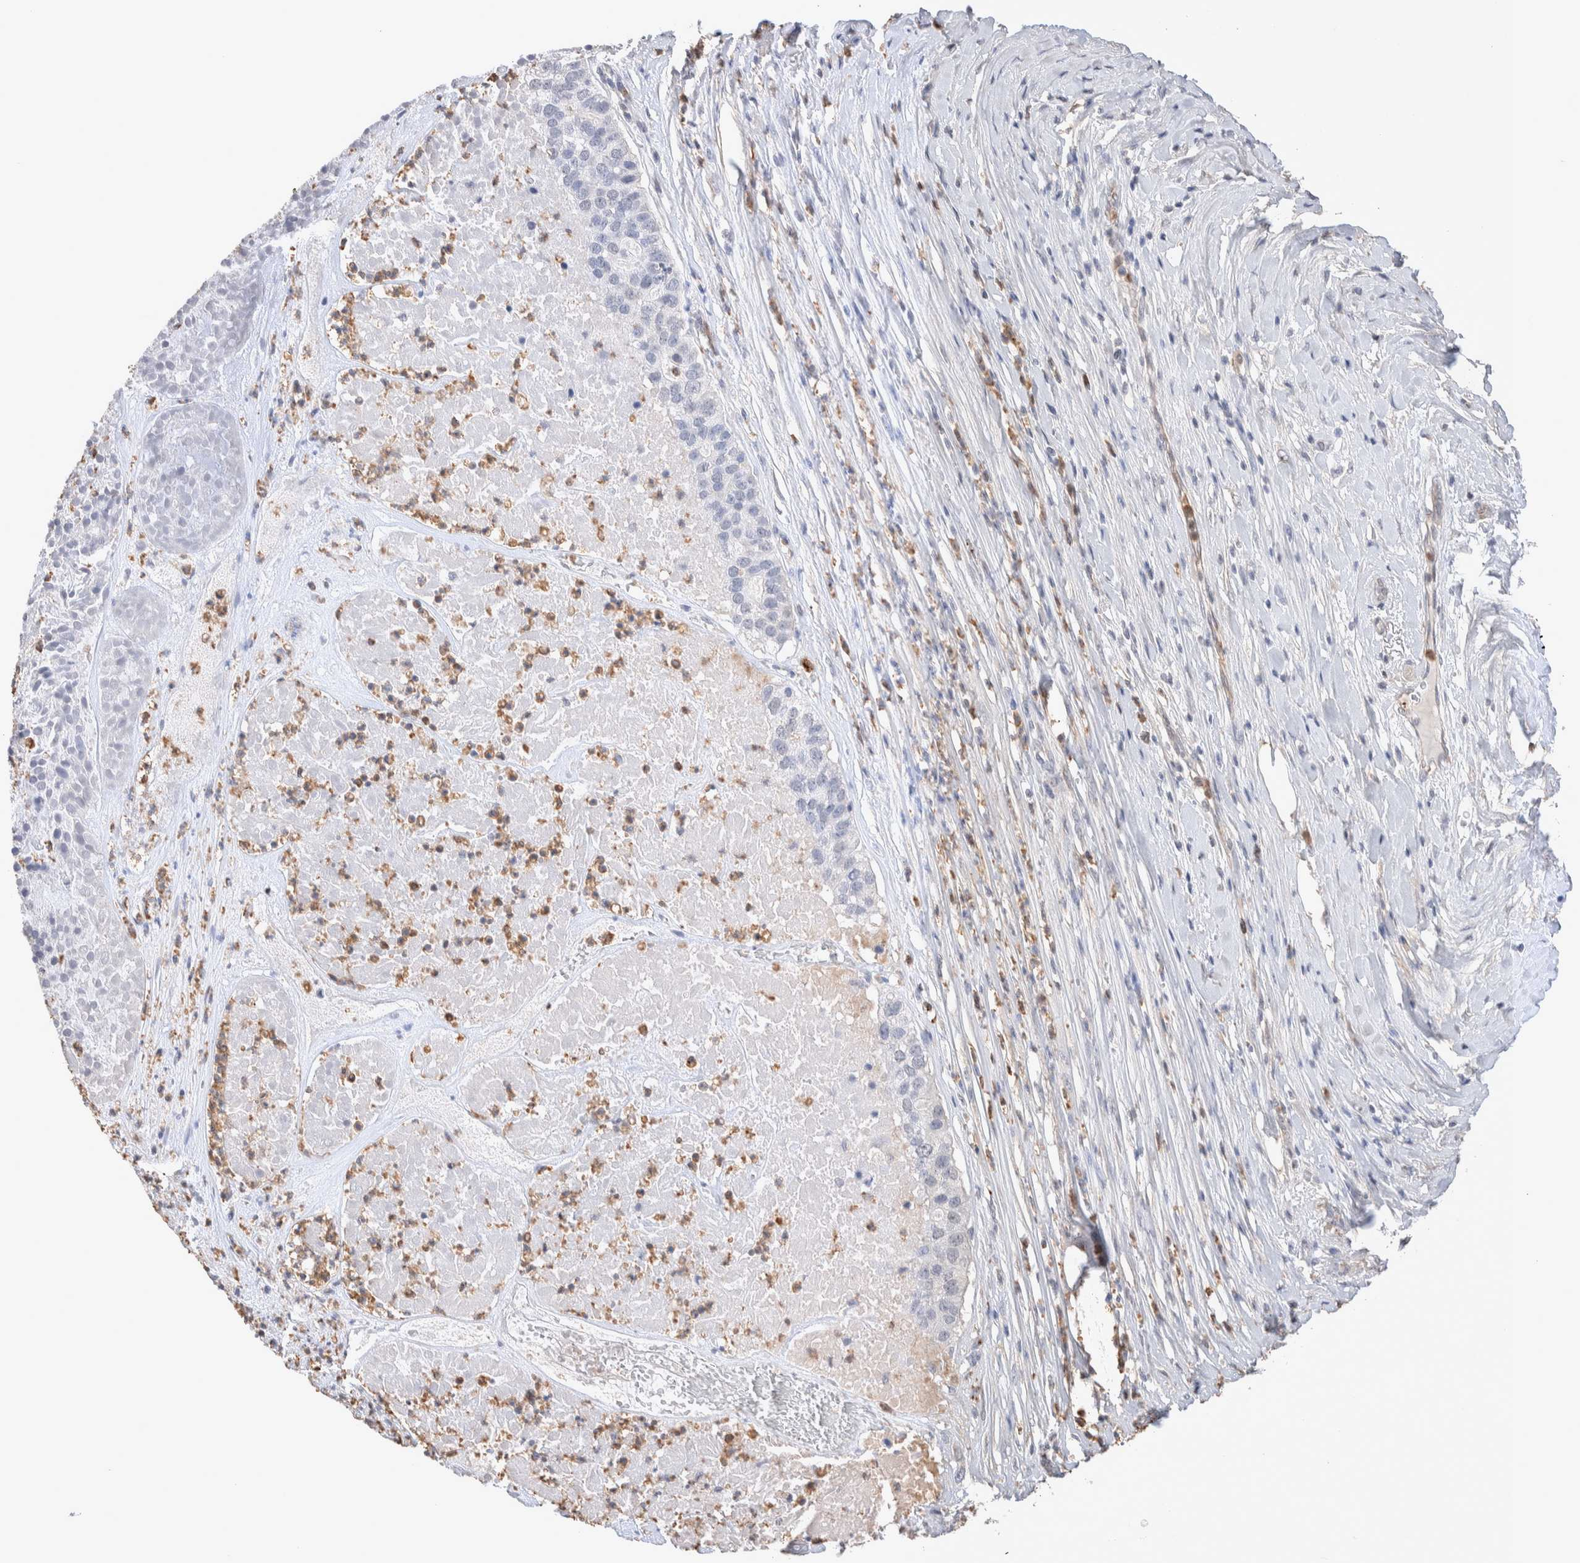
{"staining": {"intensity": "negative", "quantity": "none", "location": "none"}, "tissue": "pancreatic cancer", "cell_type": "Tumor cells", "image_type": "cancer", "snomed": [{"axis": "morphology", "description": "Adenocarcinoma, NOS"}, {"axis": "topography", "description": "Pancreas"}], "caption": "Immunohistochemistry of human pancreatic adenocarcinoma shows no expression in tumor cells. (DAB (3,3'-diaminobenzidine) IHC with hematoxylin counter stain).", "gene": "FFAR2", "patient": {"sex": "male", "age": 50}}